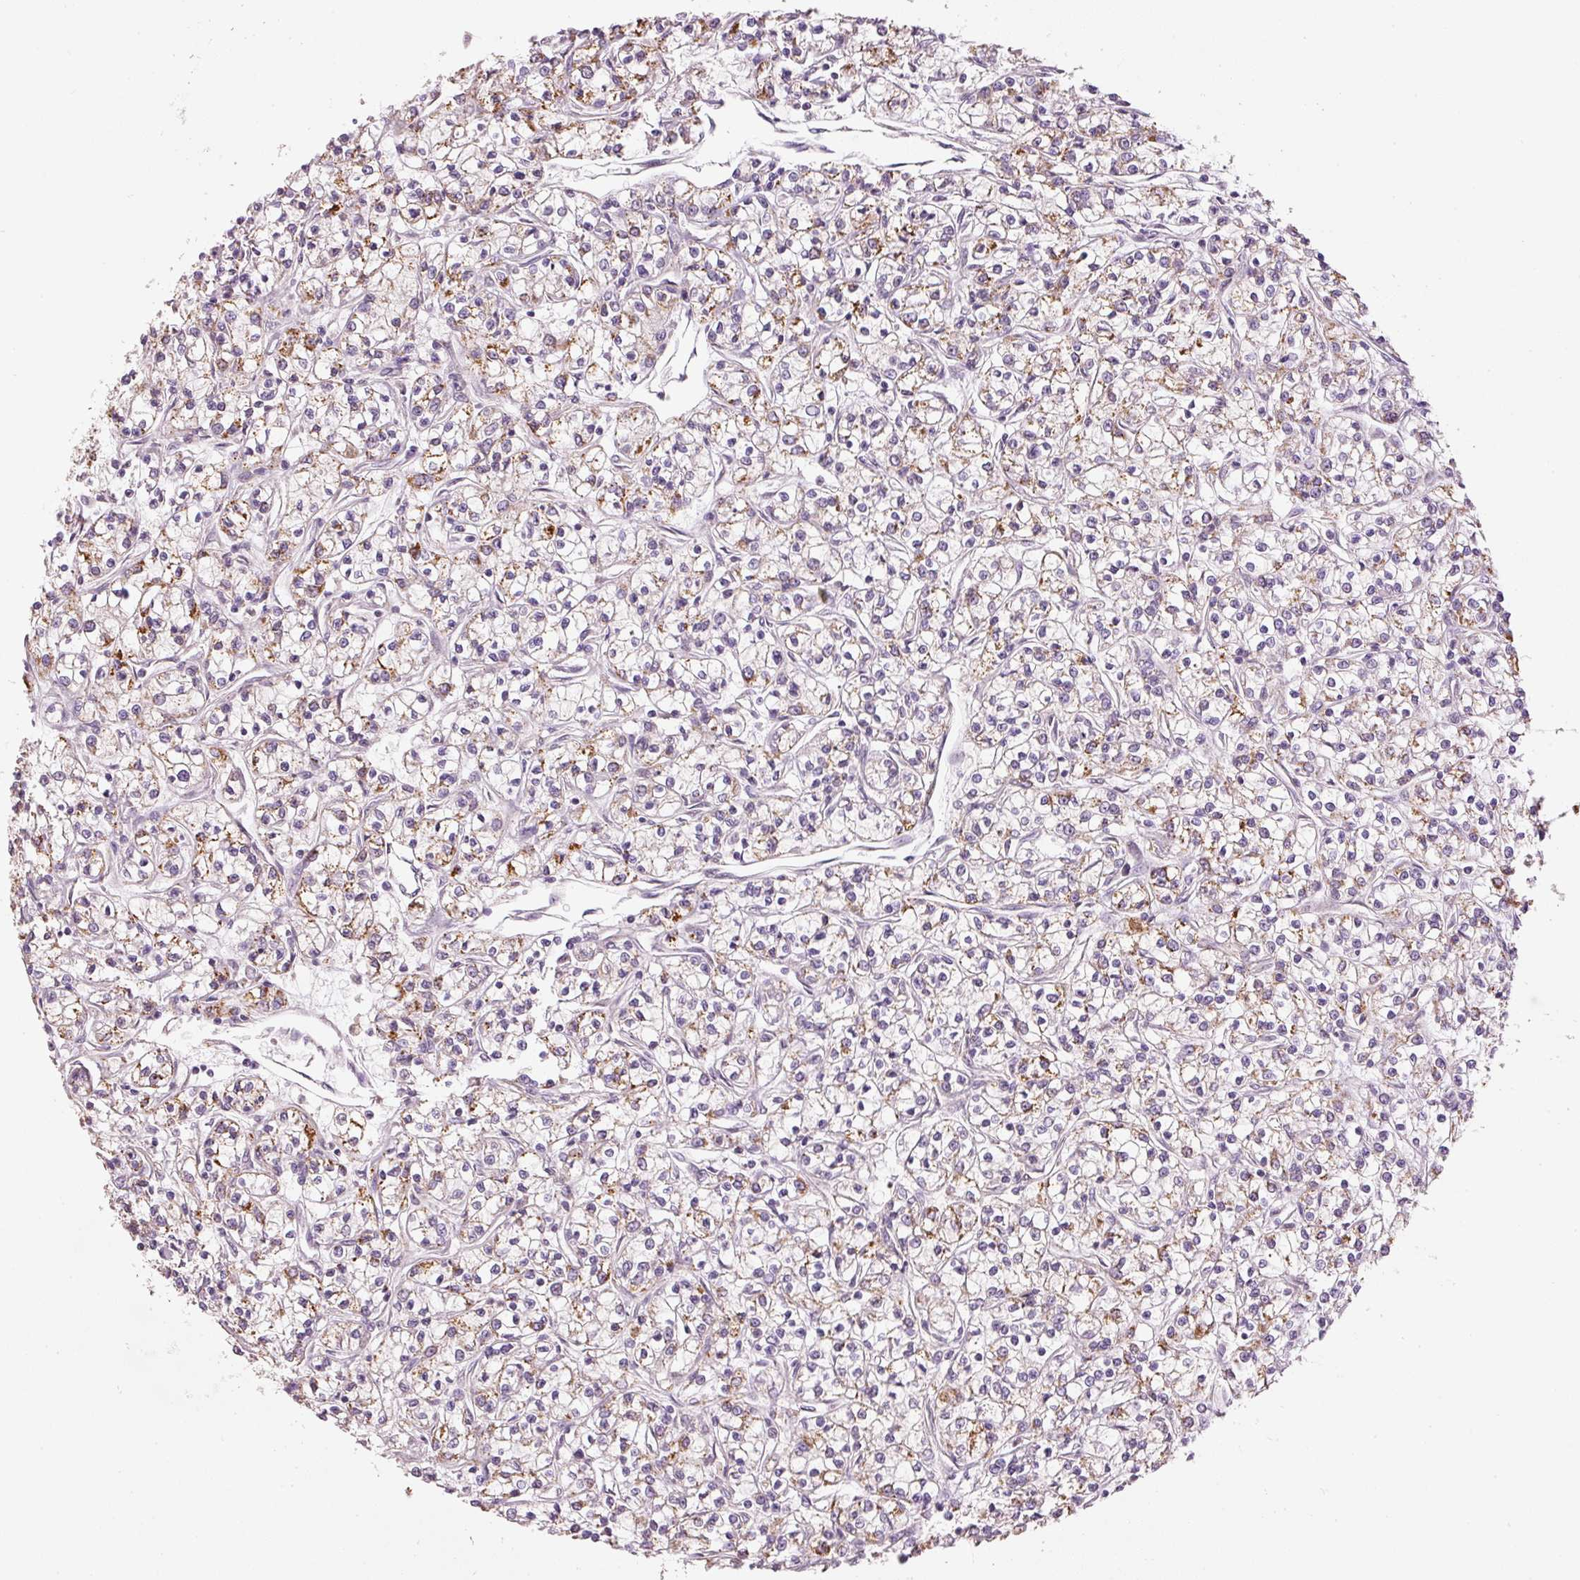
{"staining": {"intensity": "moderate", "quantity": ">75%", "location": "cytoplasmic/membranous"}, "tissue": "renal cancer", "cell_type": "Tumor cells", "image_type": "cancer", "snomed": [{"axis": "morphology", "description": "Adenocarcinoma, NOS"}, {"axis": "topography", "description": "Kidney"}], "caption": "Adenocarcinoma (renal) stained with a brown dye shows moderate cytoplasmic/membranous positive expression in approximately >75% of tumor cells.", "gene": "MTHFD1L", "patient": {"sex": "female", "age": 59}}